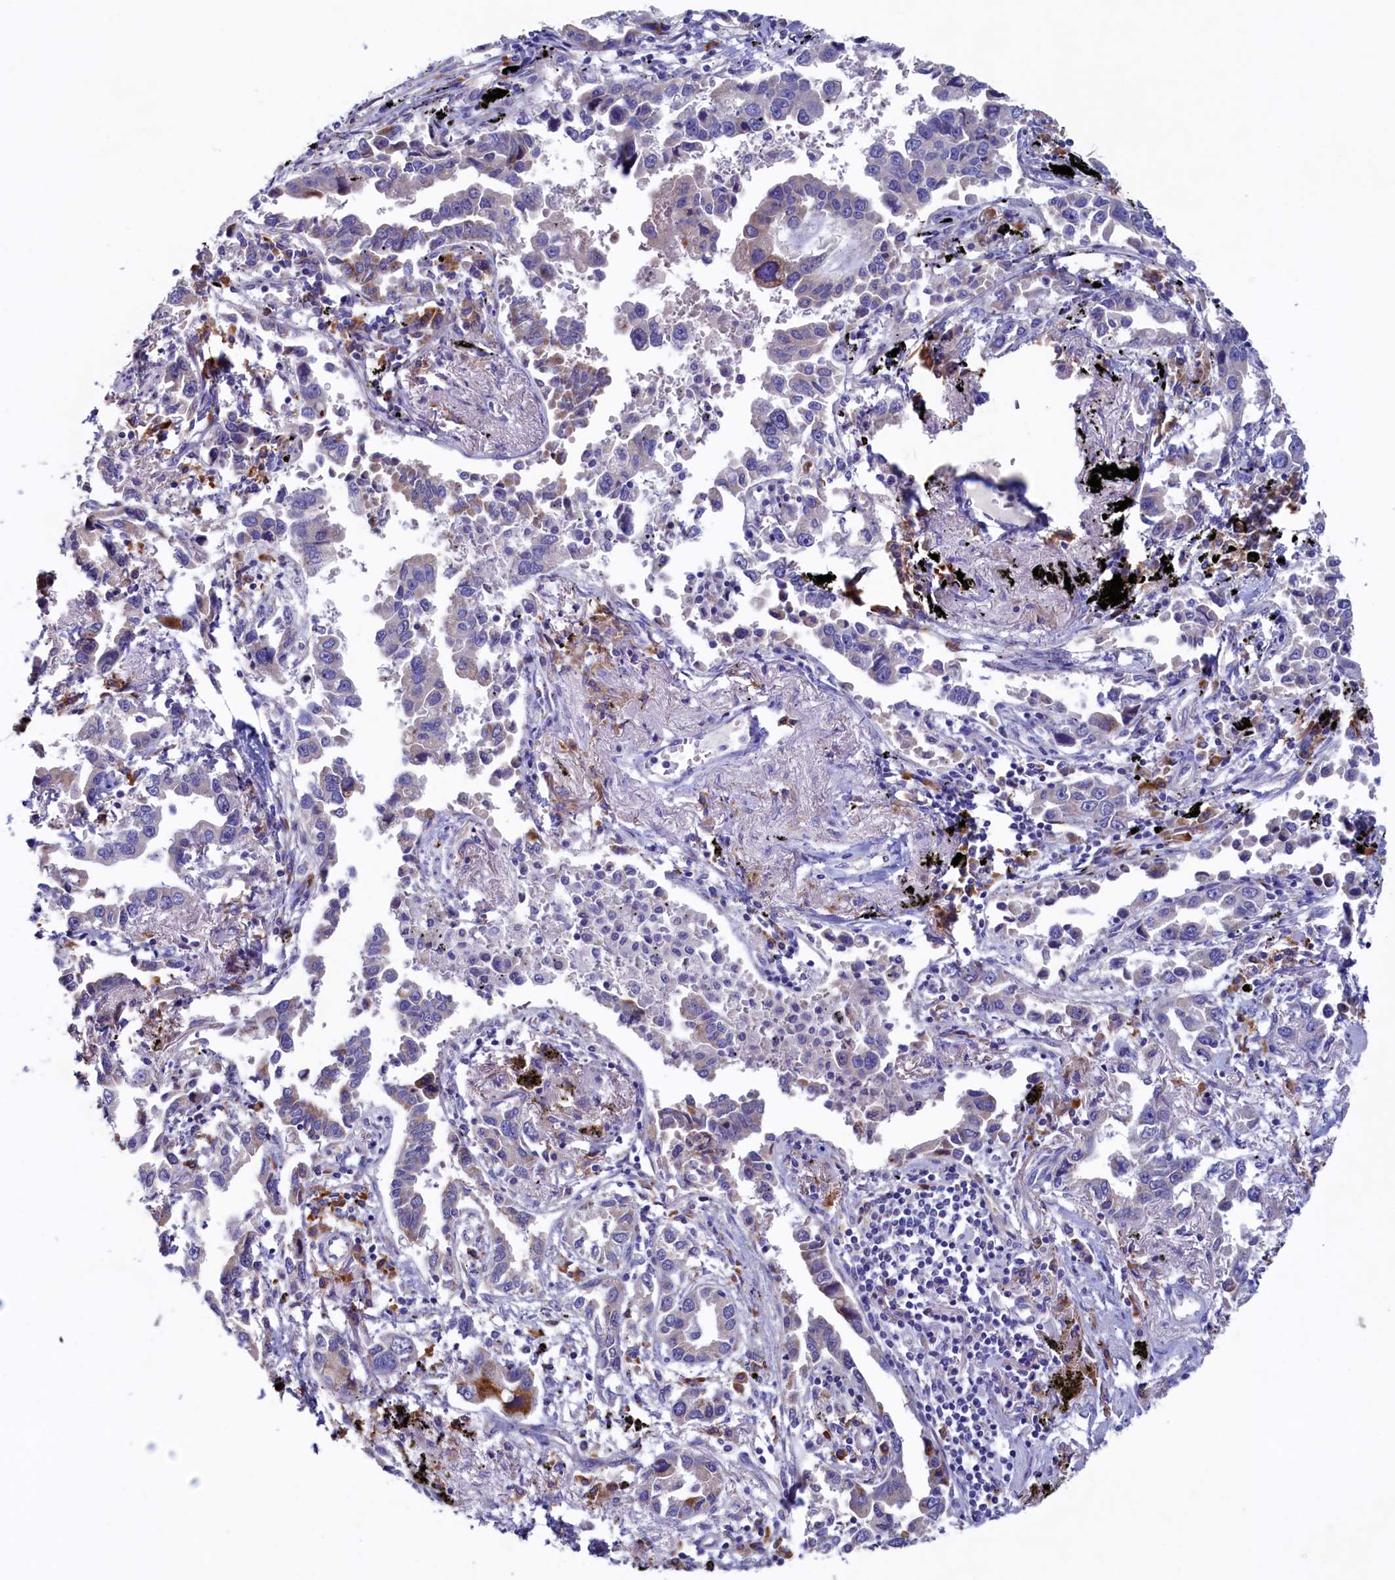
{"staining": {"intensity": "weak", "quantity": "<25%", "location": "cytoplasmic/membranous"}, "tissue": "lung cancer", "cell_type": "Tumor cells", "image_type": "cancer", "snomed": [{"axis": "morphology", "description": "Adenocarcinoma, NOS"}, {"axis": "topography", "description": "Lung"}], "caption": "High power microscopy image of an IHC micrograph of adenocarcinoma (lung), revealing no significant staining in tumor cells.", "gene": "CBLIF", "patient": {"sex": "male", "age": 67}}